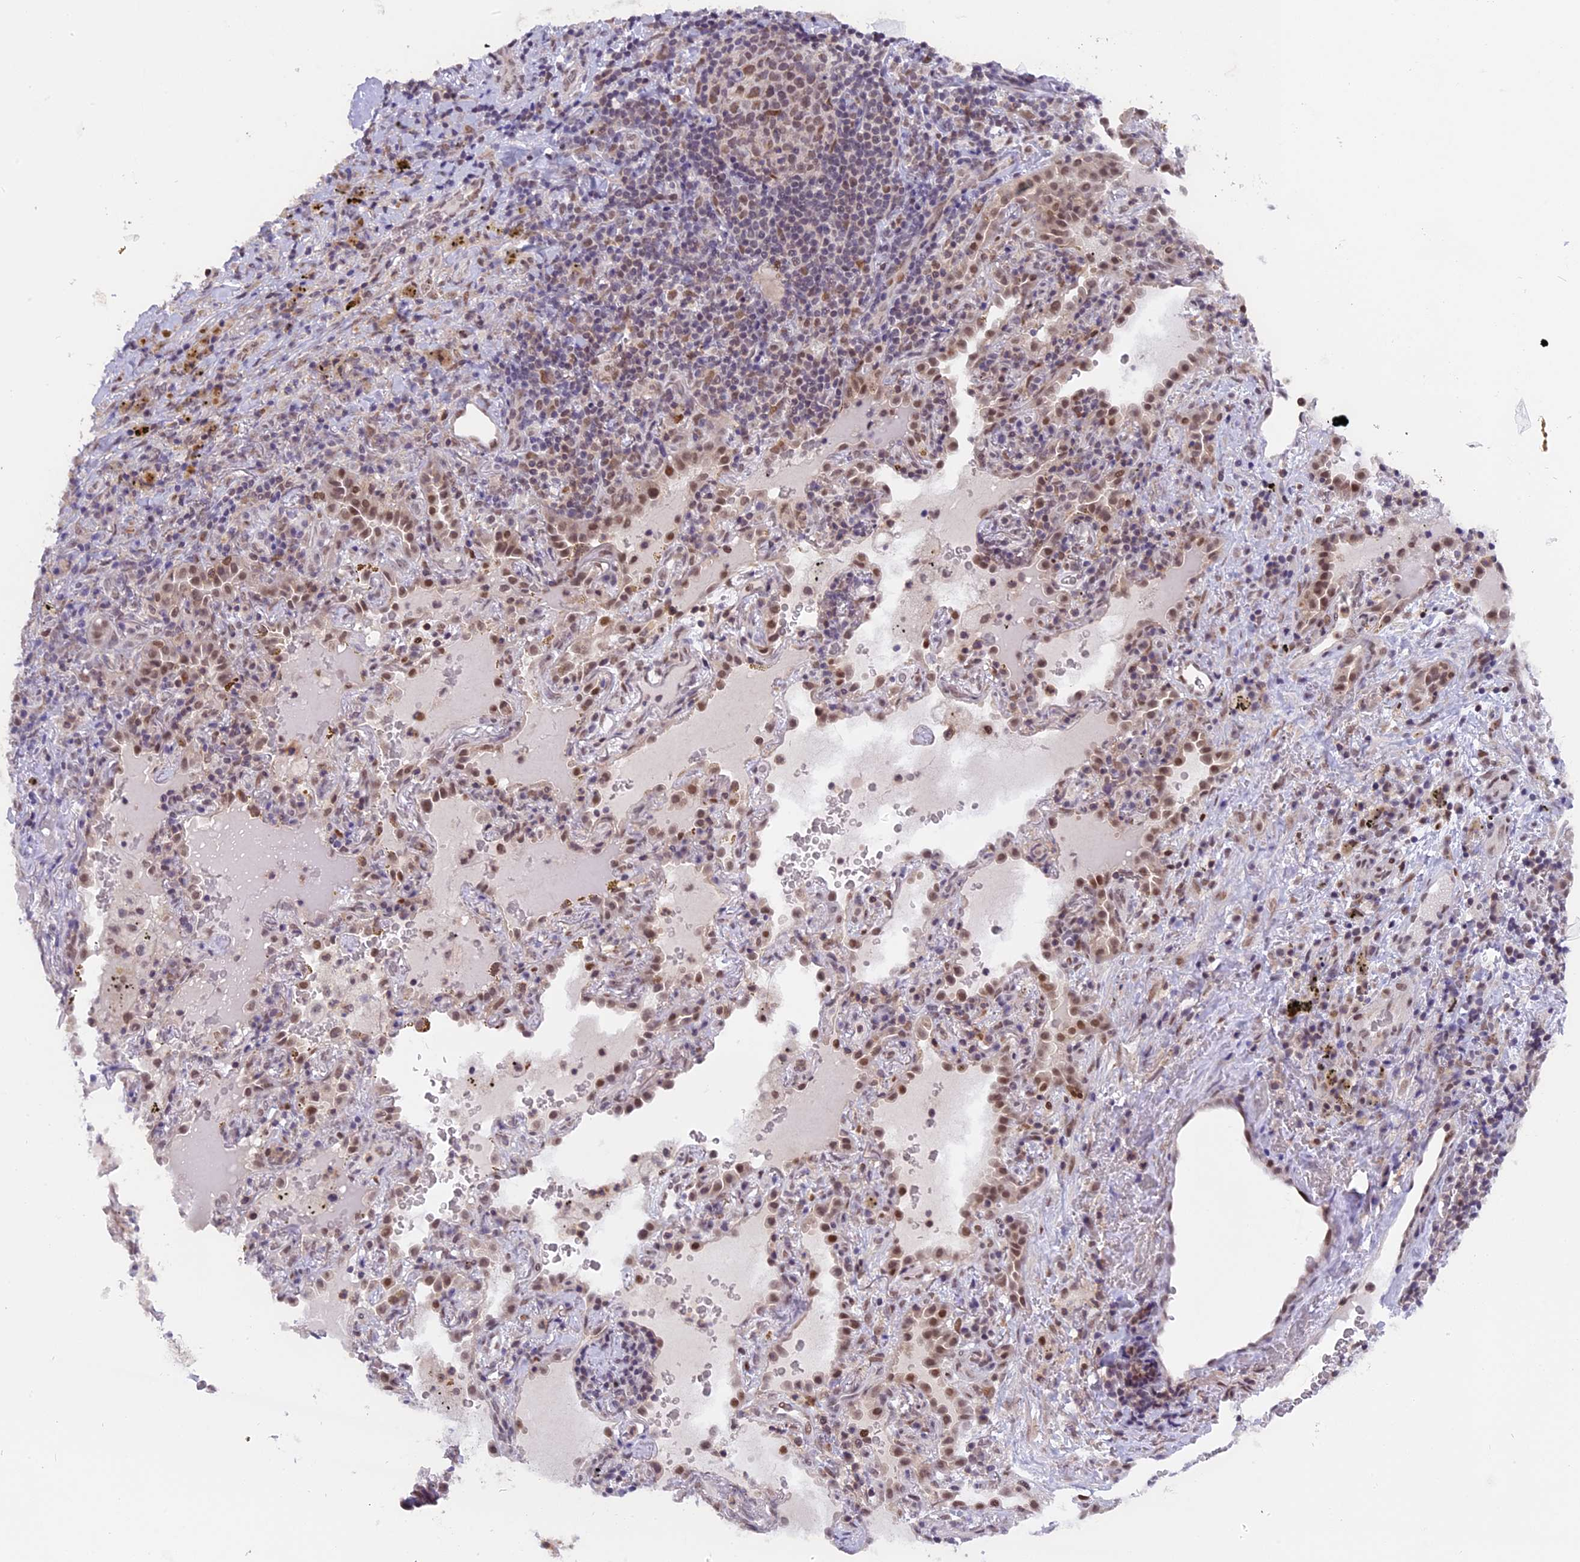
{"staining": {"intensity": "moderate", "quantity": ">75%", "location": "nuclear"}, "tissue": "lung cancer", "cell_type": "Tumor cells", "image_type": "cancer", "snomed": [{"axis": "morphology", "description": "Squamous cell carcinoma, NOS"}, {"axis": "topography", "description": "Lung"}], "caption": "DAB immunohistochemical staining of human lung squamous cell carcinoma shows moderate nuclear protein staining in about >75% of tumor cells. The protein of interest is stained brown, and the nuclei are stained in blue (DAB IHC with brightfield microscopy, high magnification).", "gene": "TADA3", "patient": {"sex": "female", "age": 63}}